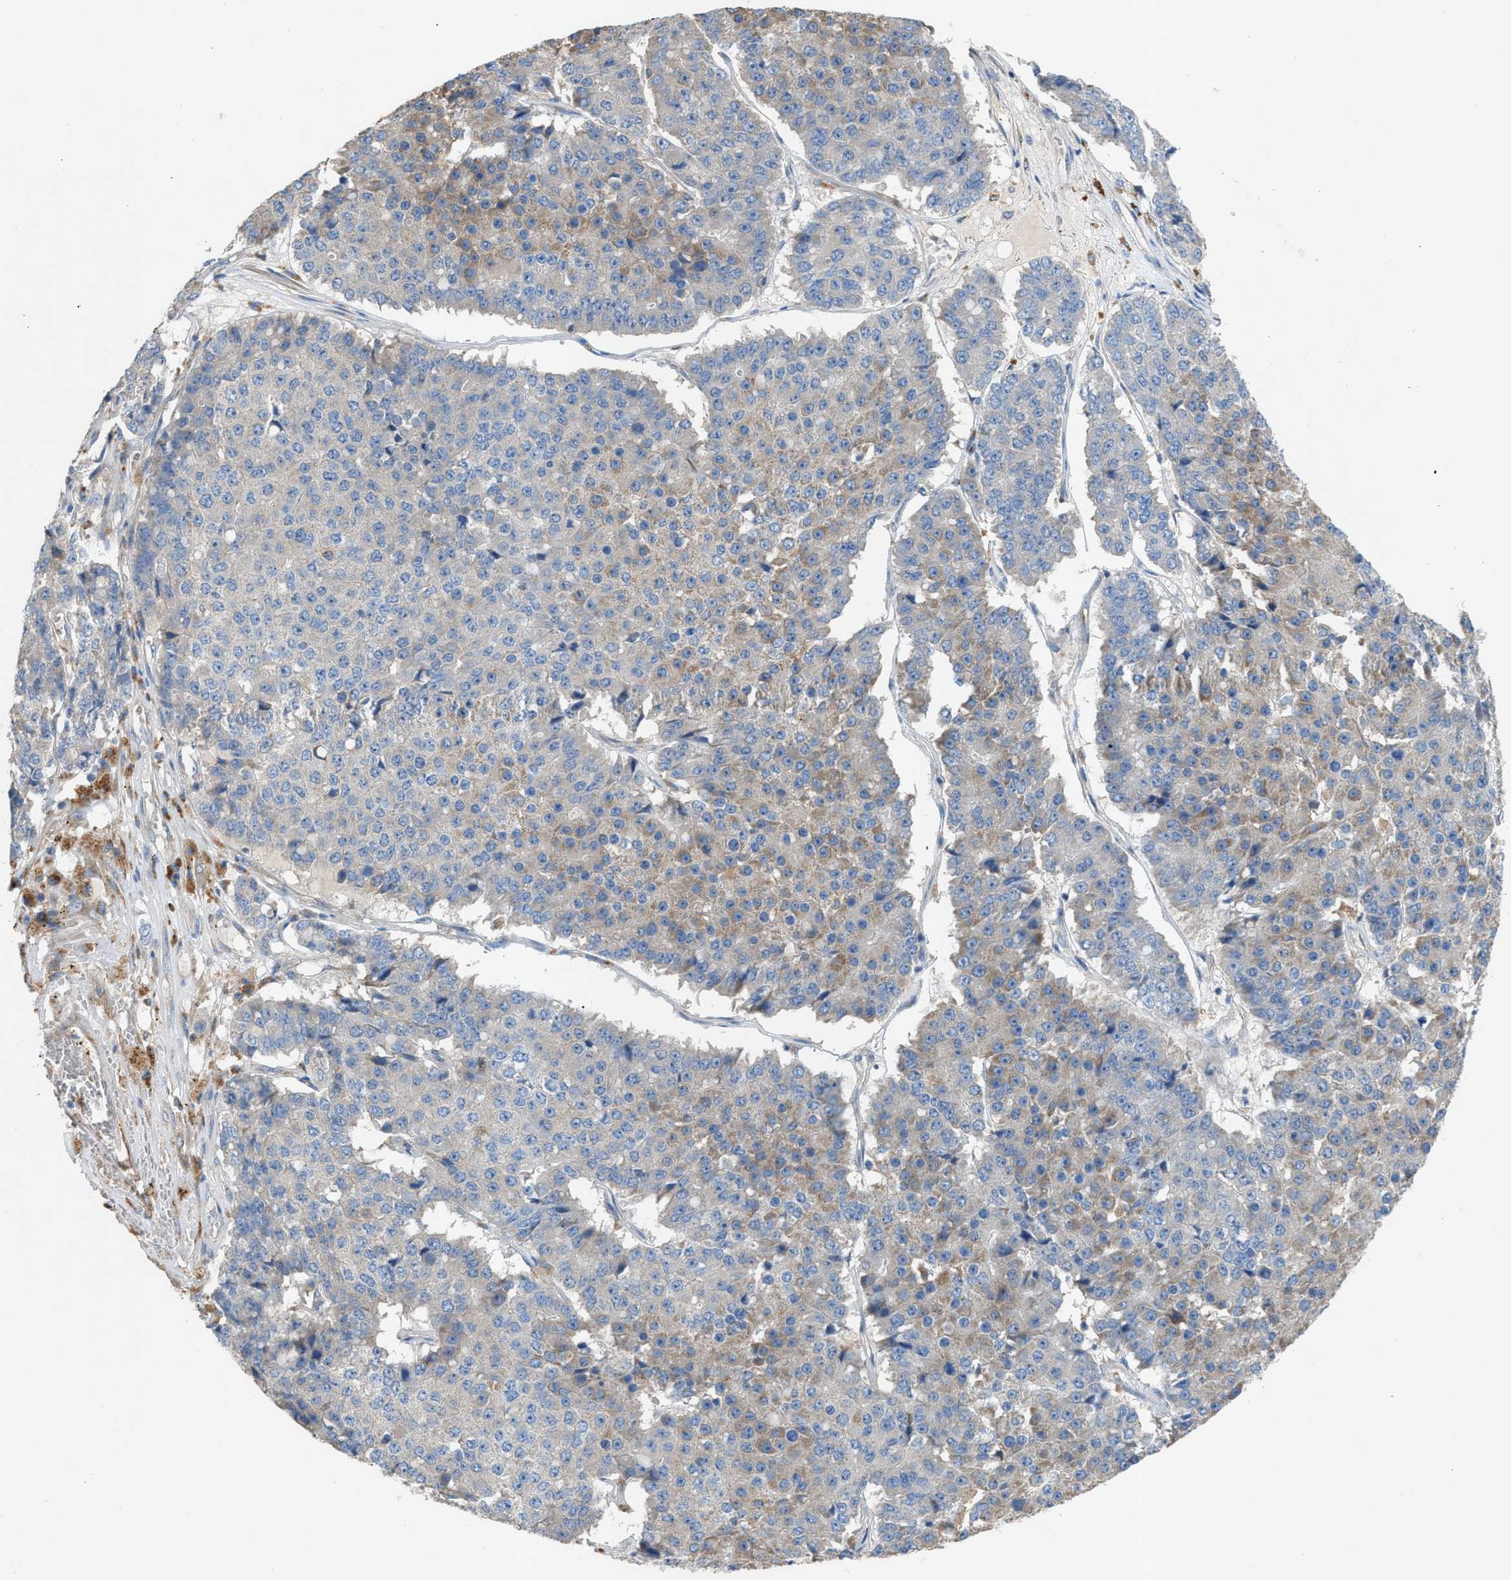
{"staining": {"intensity": "weak", "quantity": "<25%", "location": "cytoplasmic/membranous"}, "tissue": "pancreatic cancer", "cell_type": "Tumor cells", "image_type": "cancer", "snomed": [{"axis": "morphology", "description": "Adenocarcinoma, NOS"}, {"axis": "topography", "description": "Pancreas"}], "caption": "The IHC histopathology image has no significant expression in tumor cells of pancreatic cancer tissue.", "gene": "AOAH", "patient": {"sex": "male", "age": 50}}